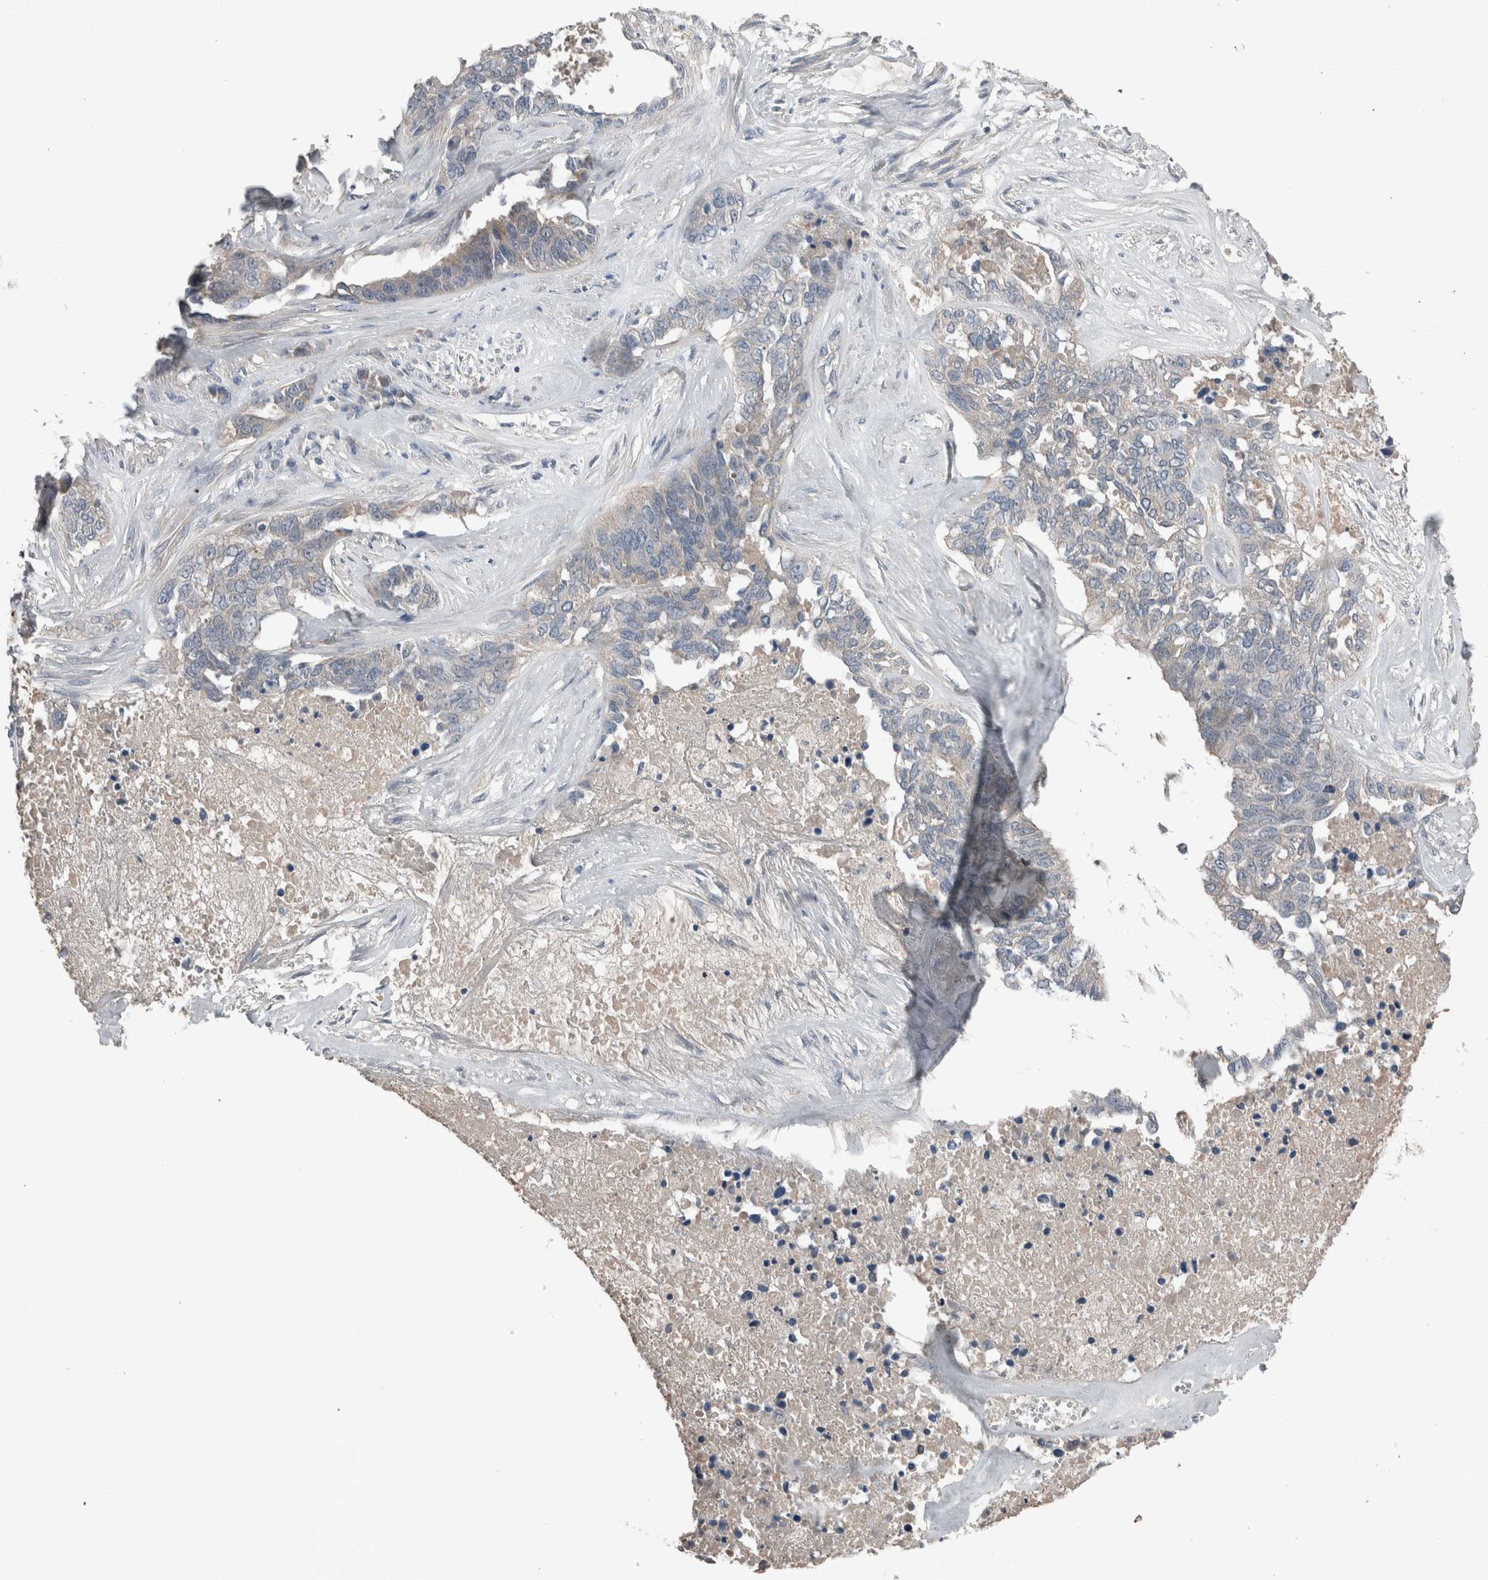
{"staining": {"intensity": "negative", "quantity": "none", "location": "none"}, "tissue": "ovarian cancer", "cell_type": "Tumor cells", "image_type": "cancer", "snomed": [{"axis": "morphology", "description": "Cystadenocarcinoma, serous, NOS"}, {"axis": "topography", "description": "Ovary"}], "caption": "This is an immunohistochemistry (IHC) histopathology image of human ovarian cancer (serous cystadenocarcinoma). There is no positivity in tumor cells.", "gene": "CRNN", "patient": {"sex": "female", "age": 44}}